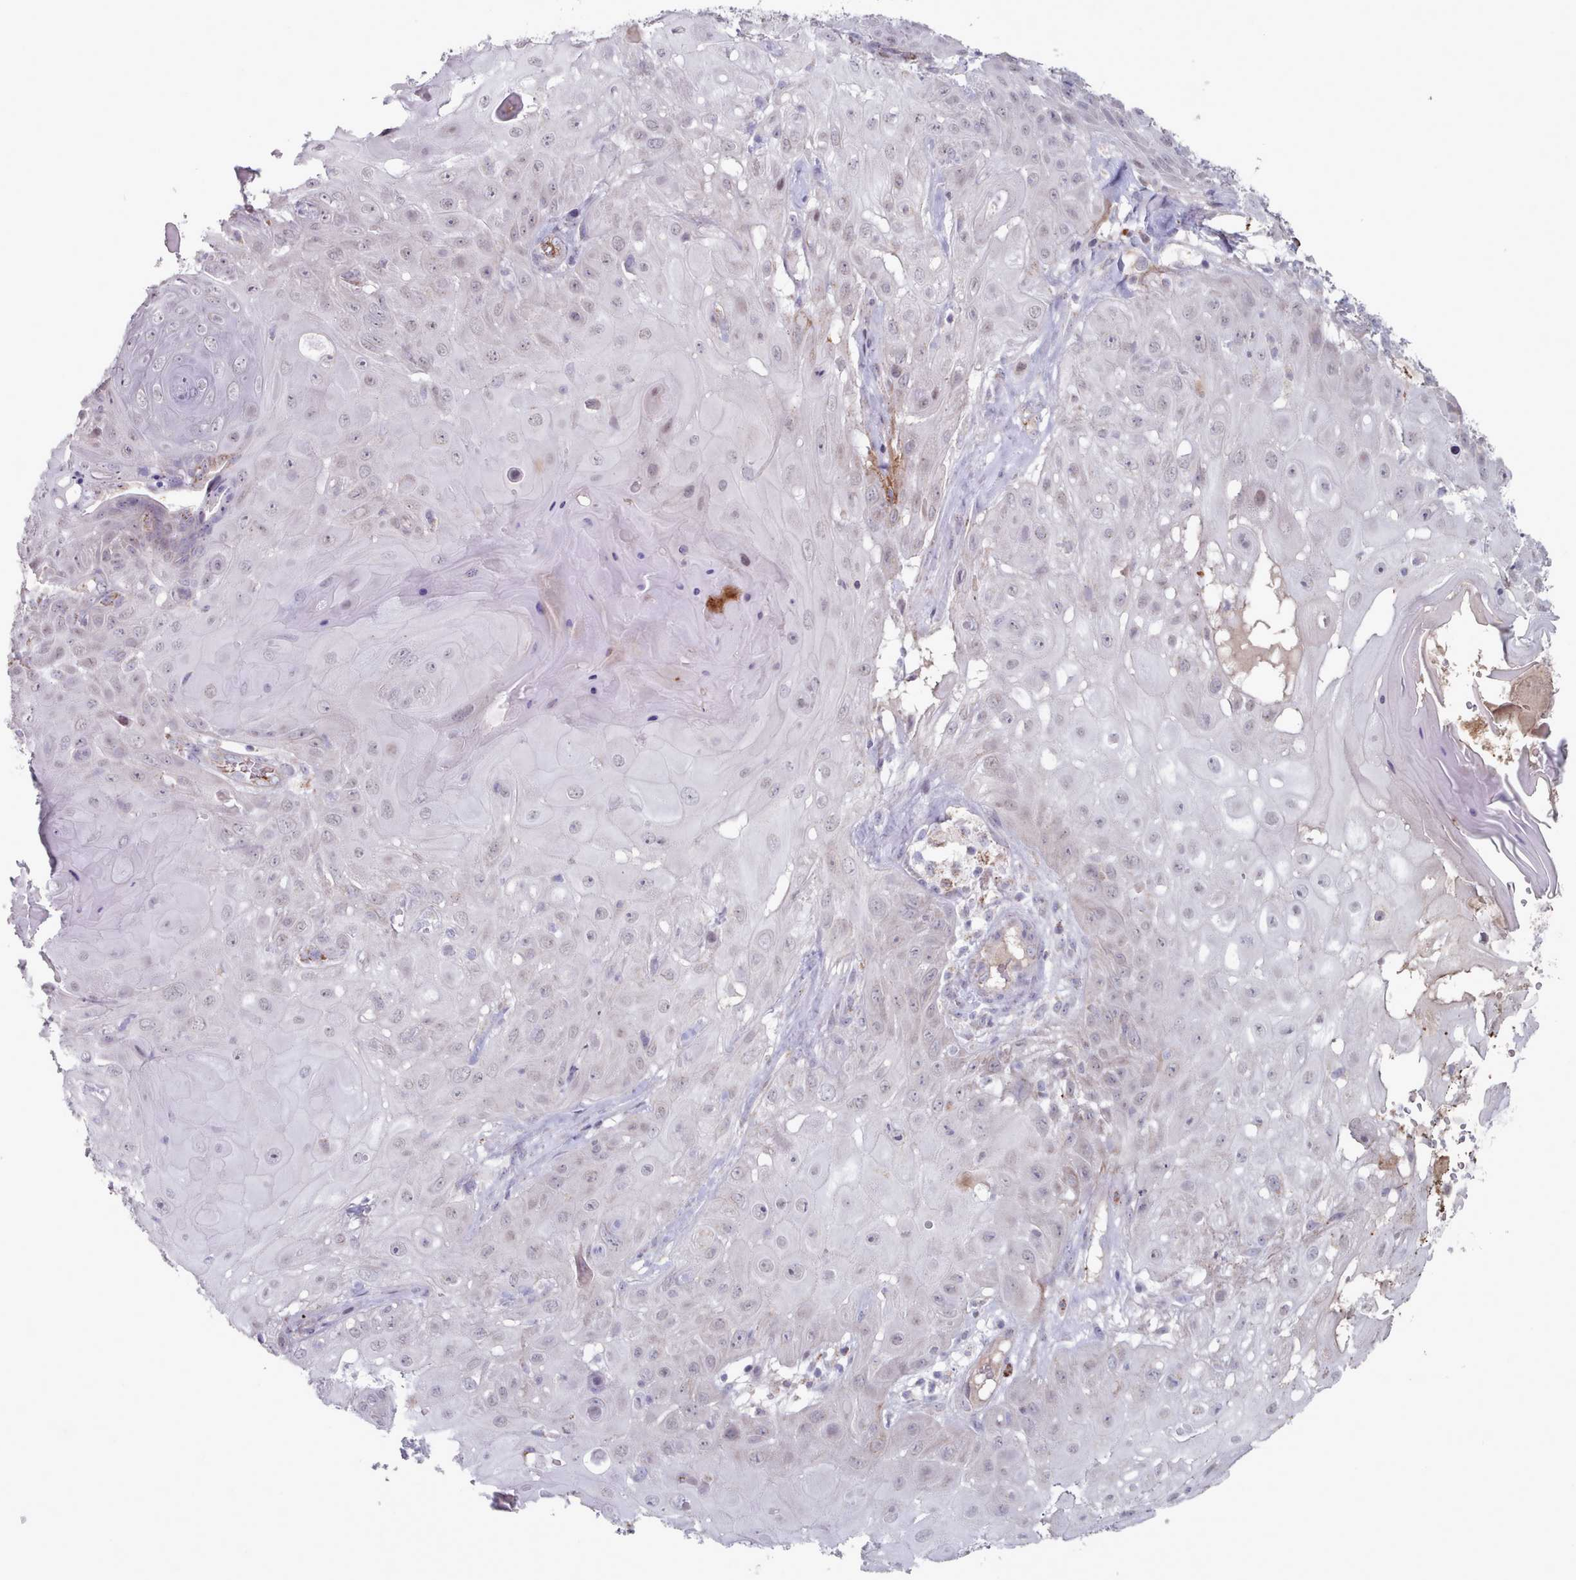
{"staining": {"intensity": "negative", "quantity": "none", "location": "none"}, "tissue": "skin cancer", "cell_type": "Tumor cells", "image_type": "cancer", "snomed": [{"axis": "morphology", "description": "Normal tissue, NOS"}, {"axis": "morphology", "description": "Squamous cell carcinoma, NOS"}, {"axis": "topography", "description": "Skin"}, {"axis": "topography", "description": "Cartilage tissue"}], "caption": "High power microscopy photomicrograph of an IHC photomicrograph of squamous cell carcinoma (skin), revealing no significant expression in tumor cells.", "gene": "TRARG1", "patient": {"sex": "female", "age": 79}}